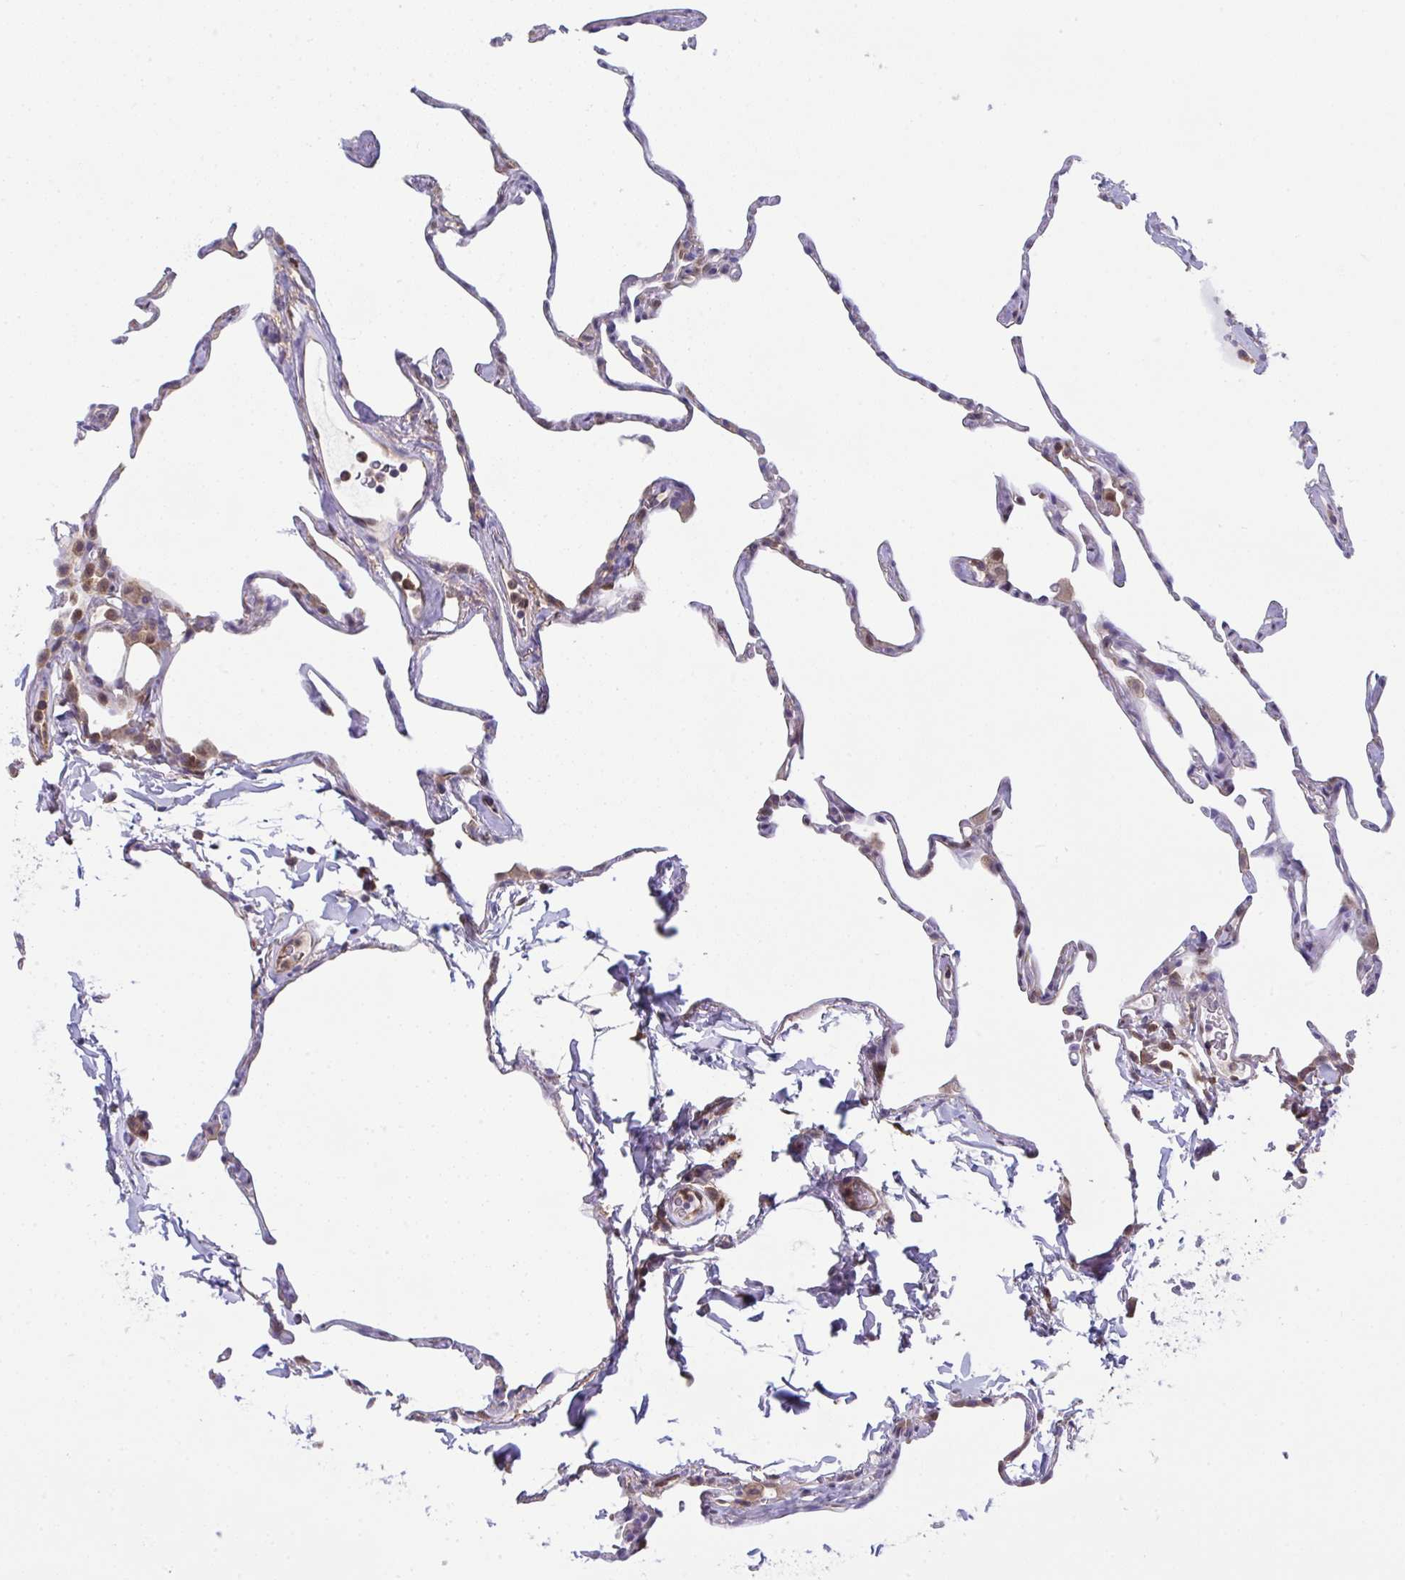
{"staining": {"intensity": "moderate", "quantity": "<25%", "location": "cytoplasmic/membranous,nuclear"}, "tissue": "lung", "cell_type": "Alveolar cells", "image_type": "normal", "snomed": [{"axis": "morphology", "description": "Normal tissue, NOS"}, {"axis": "topography", "description": "Lung"}], "caption": "This histopathology image reveals benign lung stained with immunohistochemistry (IHC) to label a protein in brown. The cytoplasmic/membranous,nuclear of alveolar cells show moderate positivity for the protein. Nuclei are counter-stained blue.", "gene": "ALDH16A1", "patient": {"sex": "male", "age": 65}}